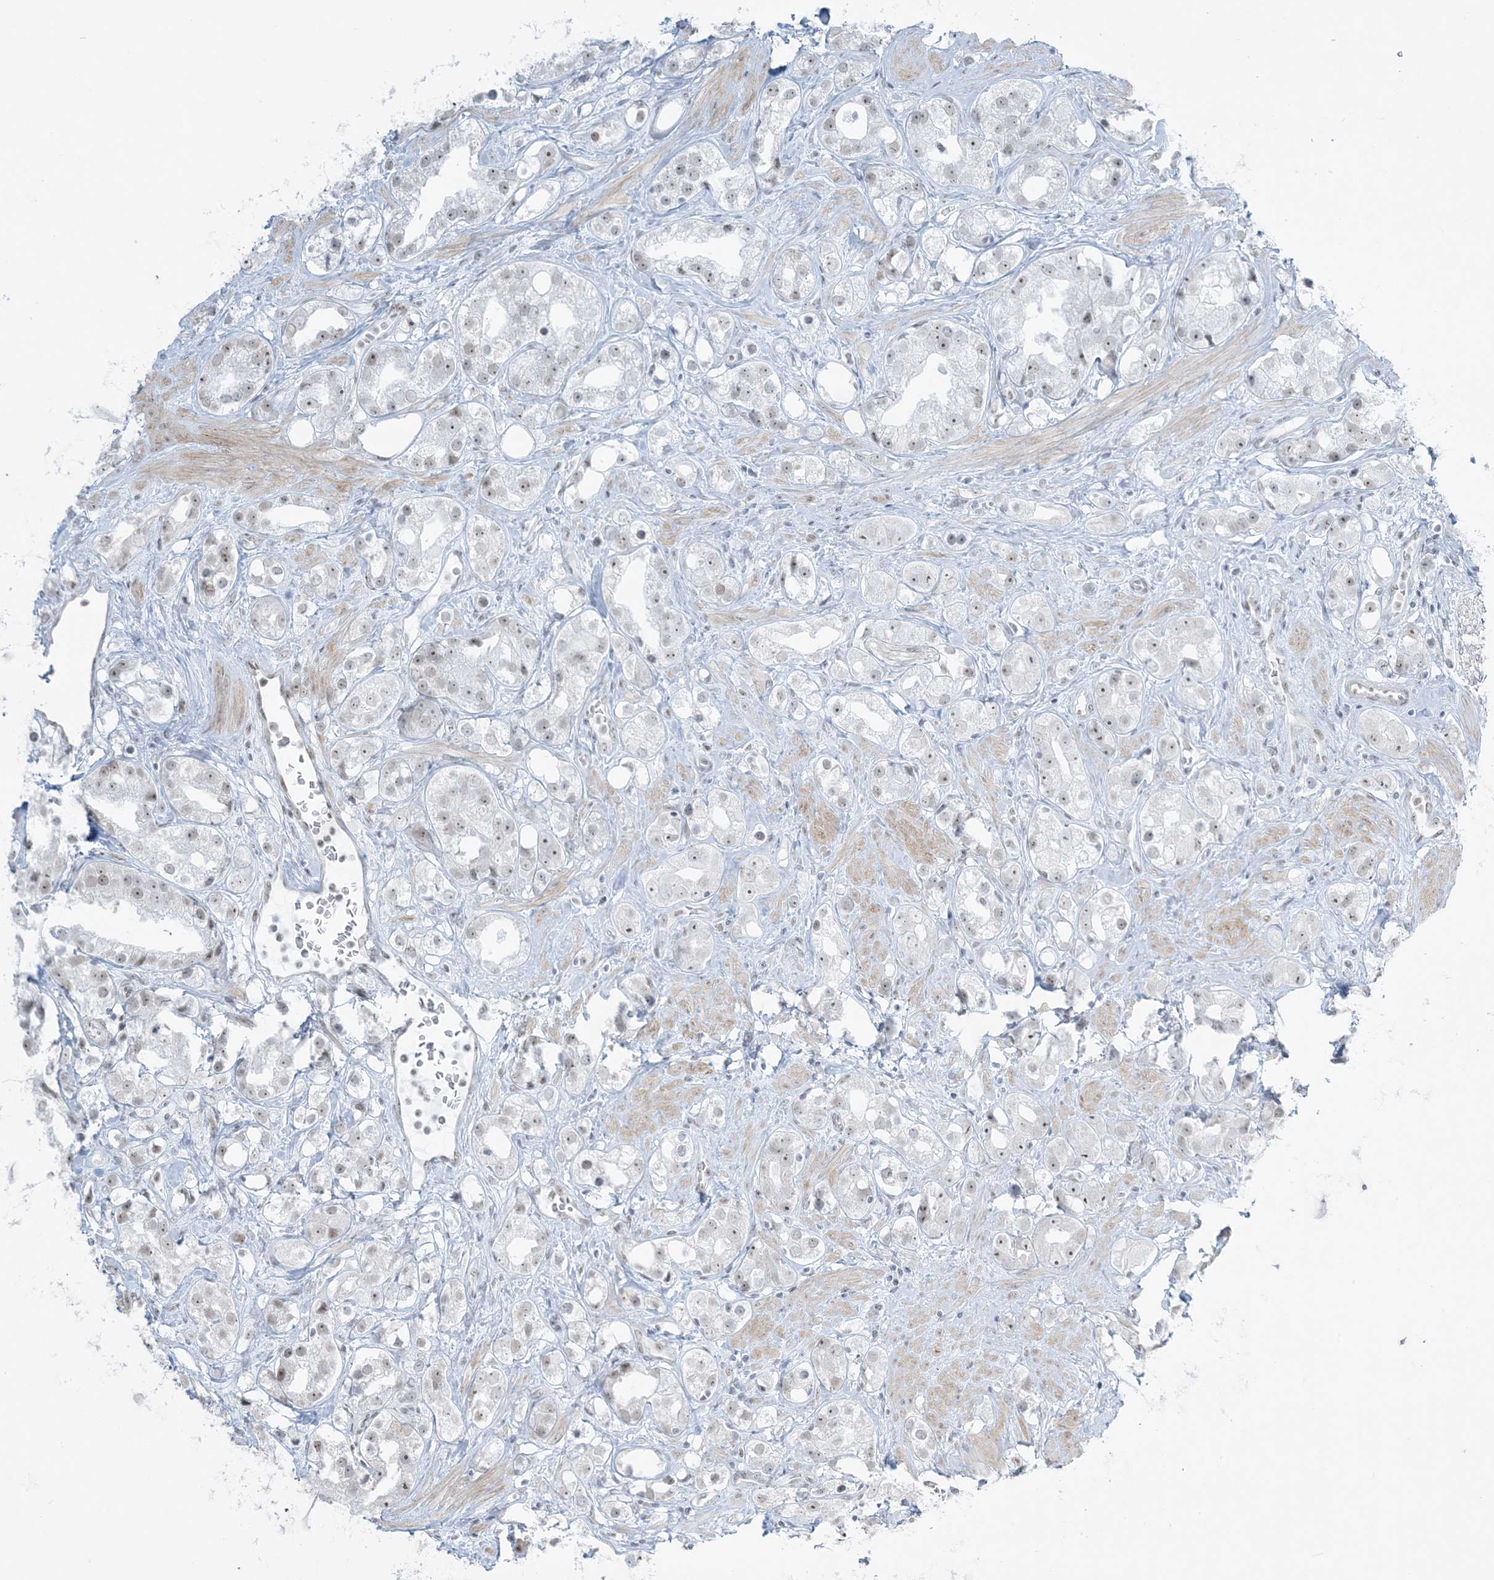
{"staining": {"intensity": "weak", "quantity": "25%-75%", "location": "nuclear"}, "tissue": "prostate cancer", "cell_type": "Tumor cells", "image_type": "cancer", "snomed": [{"axis": "morphology", "description": "Adenocarcinoma, NOS"}, {"axis": "topography", "description": "Prostate"}], "caption": "A photomicrograph of prostate cancer (adenocarcinoma) stained for a protein reveals weak nuclear brown staining in tumor cells. Ihc stains the protein of interest in brown and the nuclei are stained blue.", "gene": "ZNF787", "patient": {"sex": "male", "age": 79}}